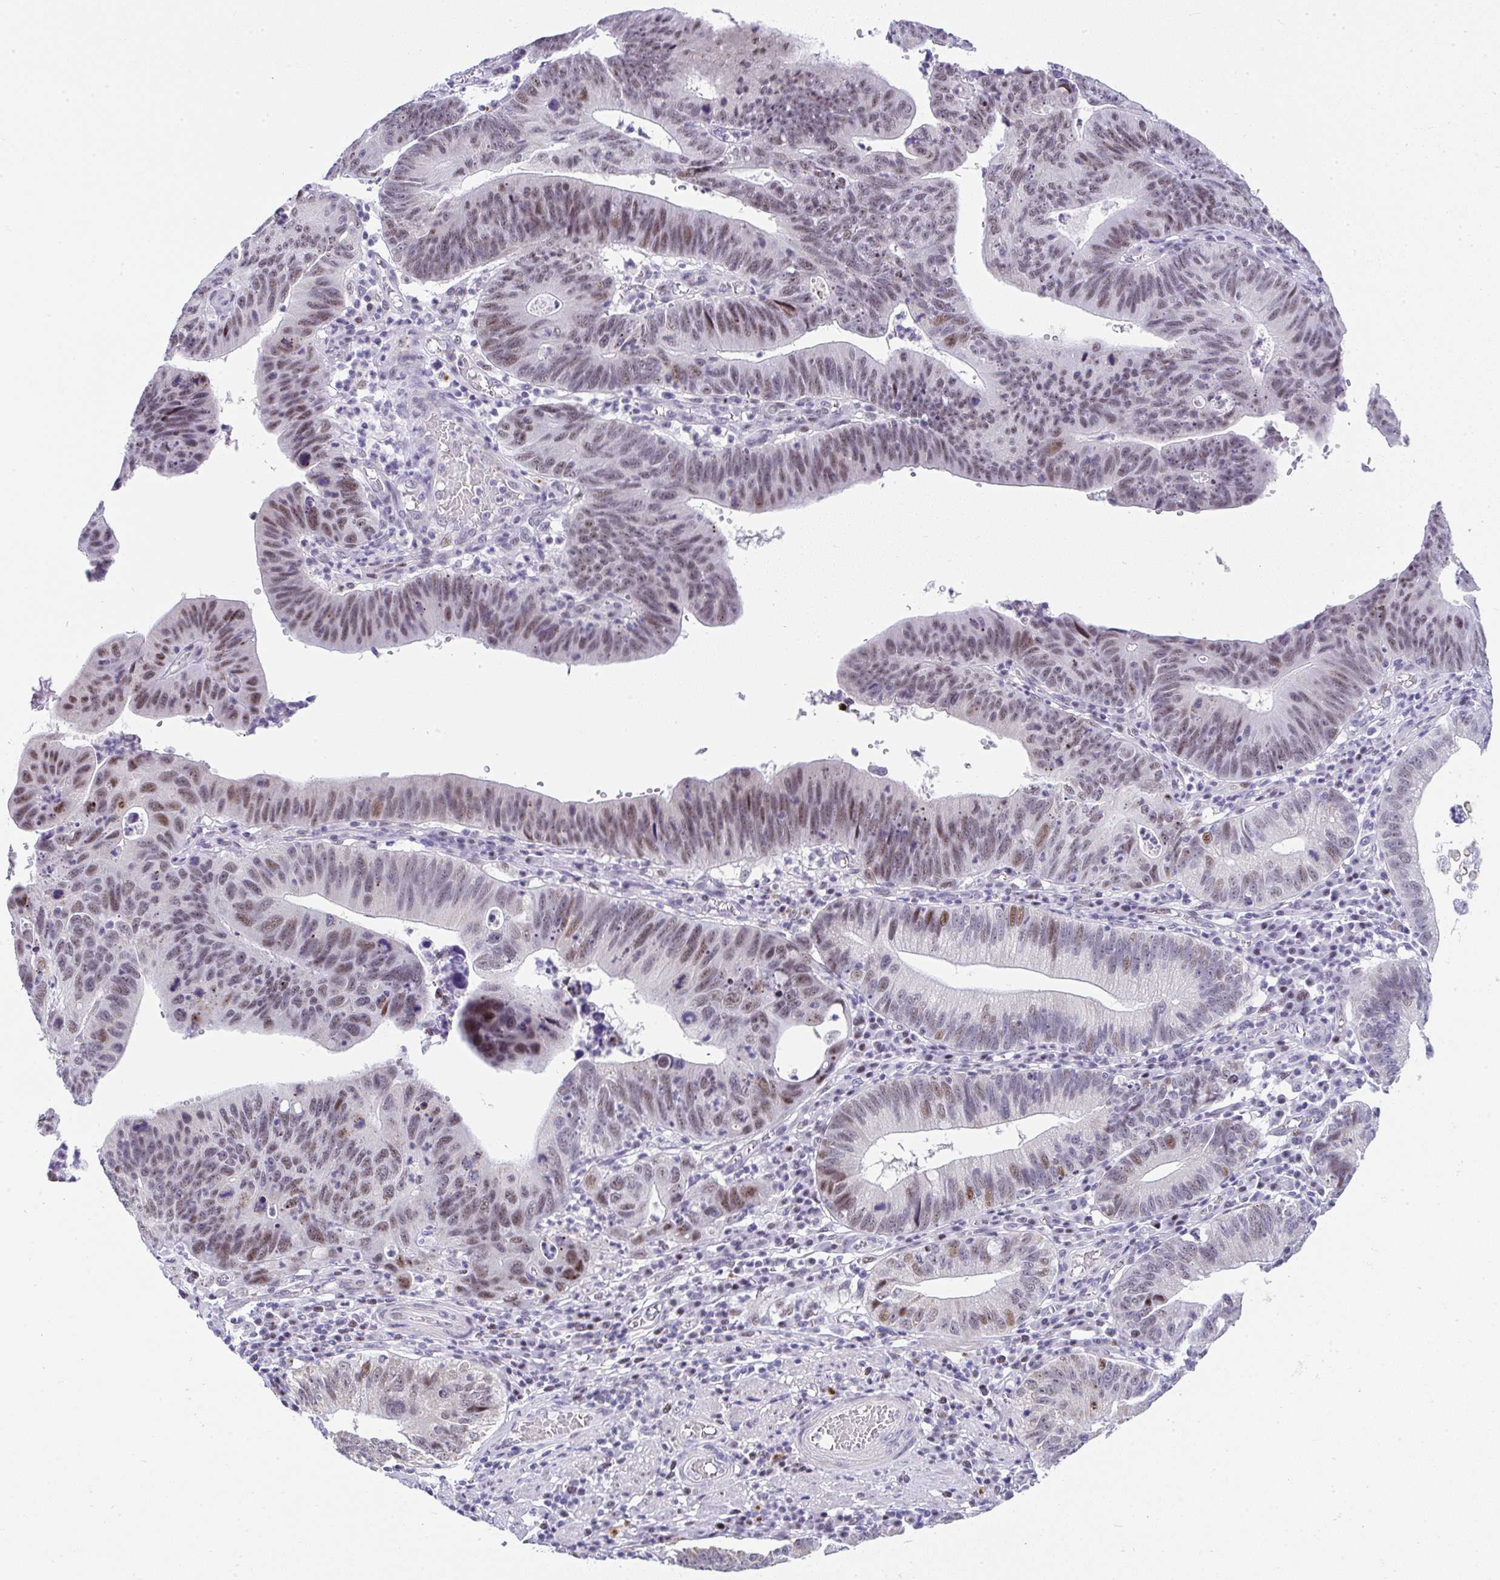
{"staining": {"intensity": "moderate", "quantity": "25%-75%", "location": "nuclear"}, "tissue": "stomach cancer", "cell_type": "Tumor cells", "image_type": "cancer", "snomed": [{"axis": "morphology", "description": "Adenocarcinoma, NOS"}, {"axis": "topography", "description": "Stomach"}], "caption": "An immunohistochemistry micrograph of neoplastic tissue is shown. Protein staining in brown shows moderate nuclear positivity in adenocarcinoma (stomach) within tumor cells.", "gene": "NR1D2", "patient": {"sex": "male", "age": 59}}